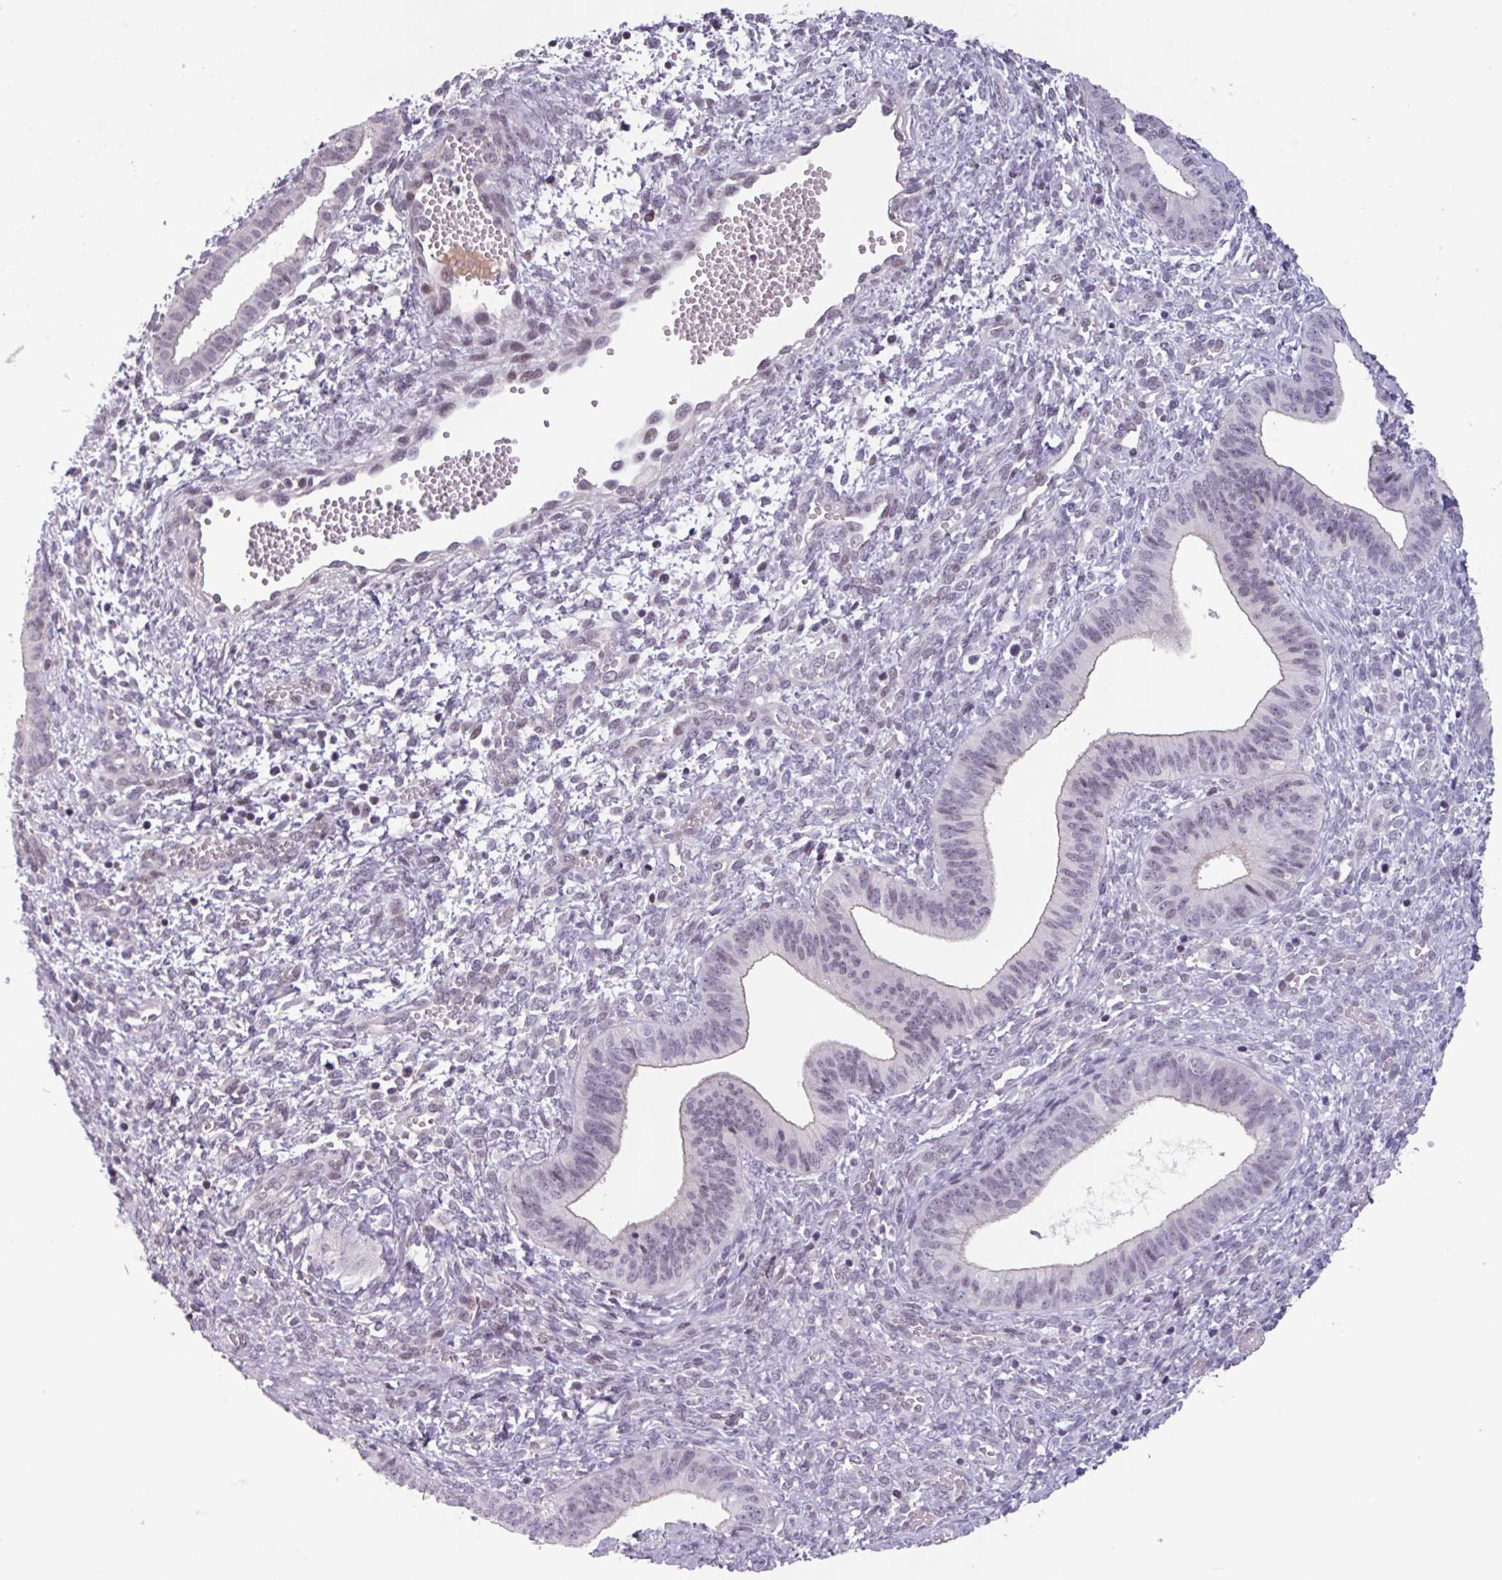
{"staining": {"intensity": "negative", "quantity": "none", "location": "none"}, "tissue": "cervical cancer", "cell_type": "Tumor cells", "image_type": "cancer", "snomed": [{"axis": "morphology", "description": "Squamous cell carcinoma, NOS"}, {"axis": "topography", "description": "Cervix"}], "caption": "Immunohistochemistry image of neoplastic tissue: squamous cell carcinoma (cervical) stained with DAB reveals no significant protein expression in tumor cells.", "gene": "ZNF575", "patient": {"sex": "female", "age": 59}}